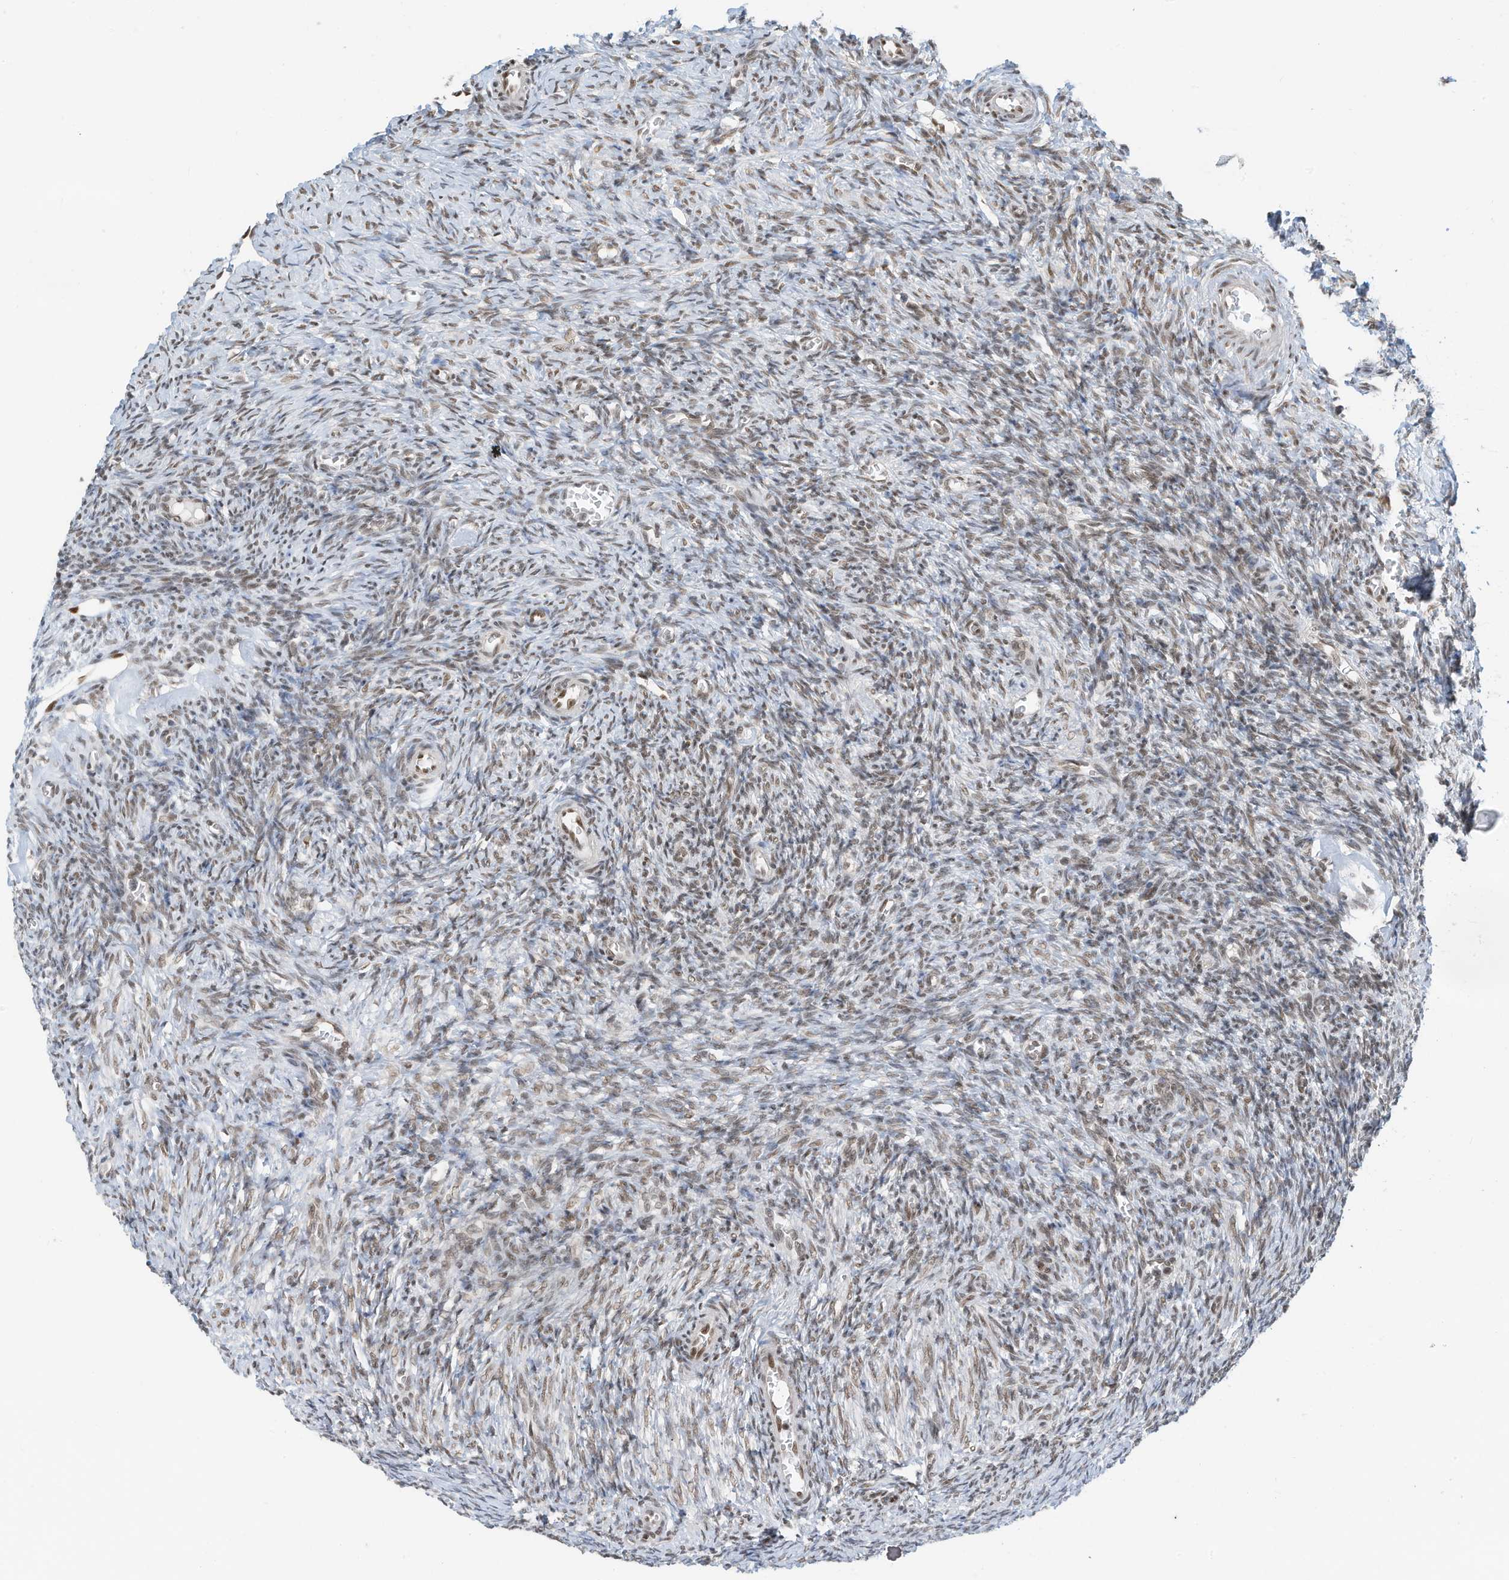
{"staining": {"intensity": "moderate", "quantity": ">75%", "location": "cytoplasmic/membranous"}, "tissue": "ovary", "cell_type": "Follicle cells", "image_type": "normal", "snomed": [{"axis": "morphology", "description": "Normal tissue, NOS"}, {"axis": "topography", "description": "Ovary"}], "caption": "Immunohistochemical staining of normal human ovary displays moderate cytoplasmic/membranous protein staining in approximately >75% of follicle cells. The staining was performed using DAB, with brown indicating positive protein expression. Nuclei are stained blue with hematoxylin.", "gene": "AURKAIP1", "patient": {"sex": "female", "age": 27}}